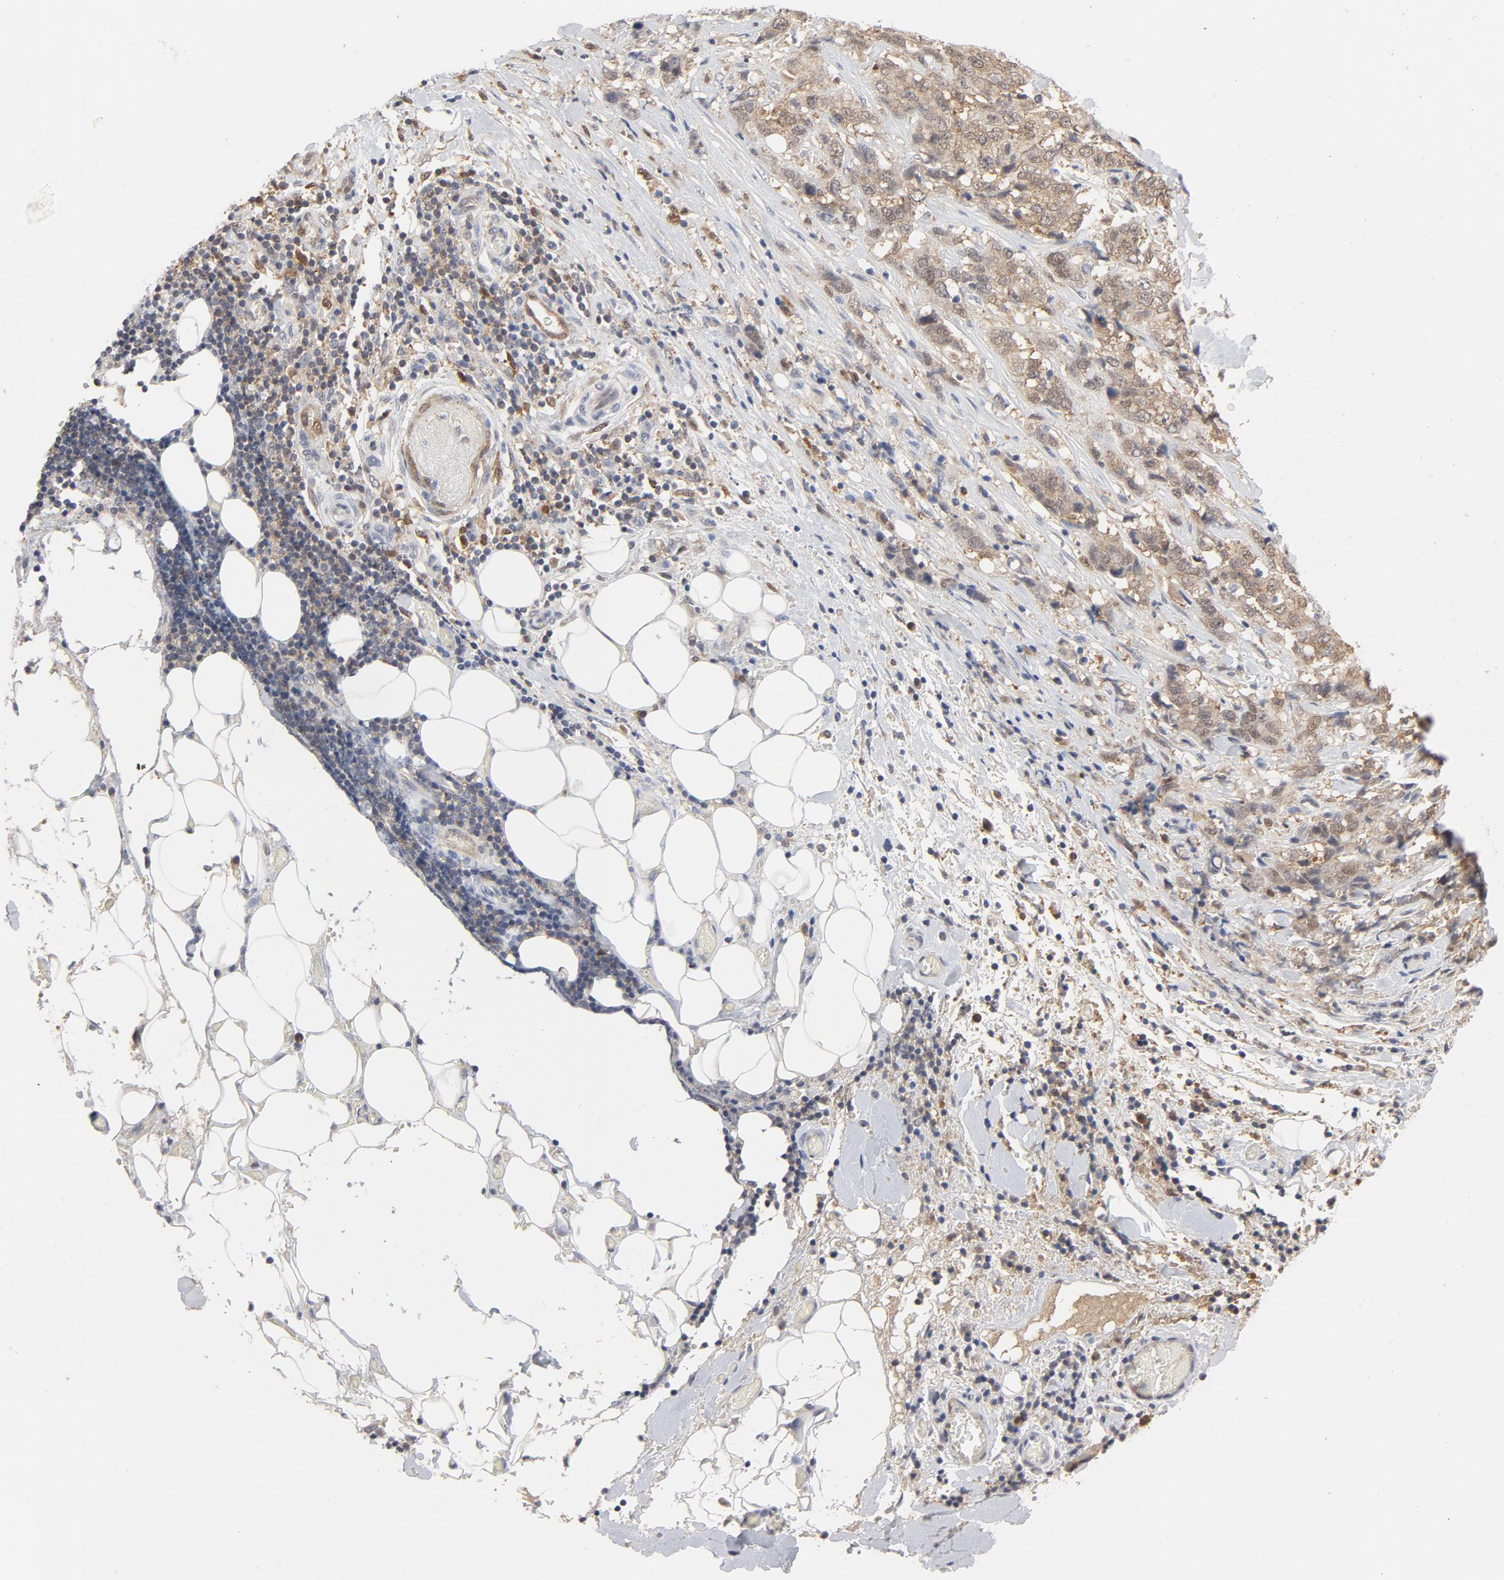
{"staining": {"intensity": "moderate", "quantity": ">75%", "location": "cytoplasmic/membranous"}, "tissue": "stomach cancer", "cell_type": "Tumor cells", "image_type": "cancer", "snomed": [{"axis": "morphology", "description": "Adenocarcinoma, NOS"}, {"axis": "topography", "description": "Stomach"}], "caption": "Immunohistochemical staining of stomach adenocarcinoma displays medium levels of moderate cytoplasmic/membranous expression in about >75% of tumor cells. (DAB = brown stain, brightfield microscopy at high magnification).", "gene": "PRDX1", "patient": {"sex": "male", "age": 48}}